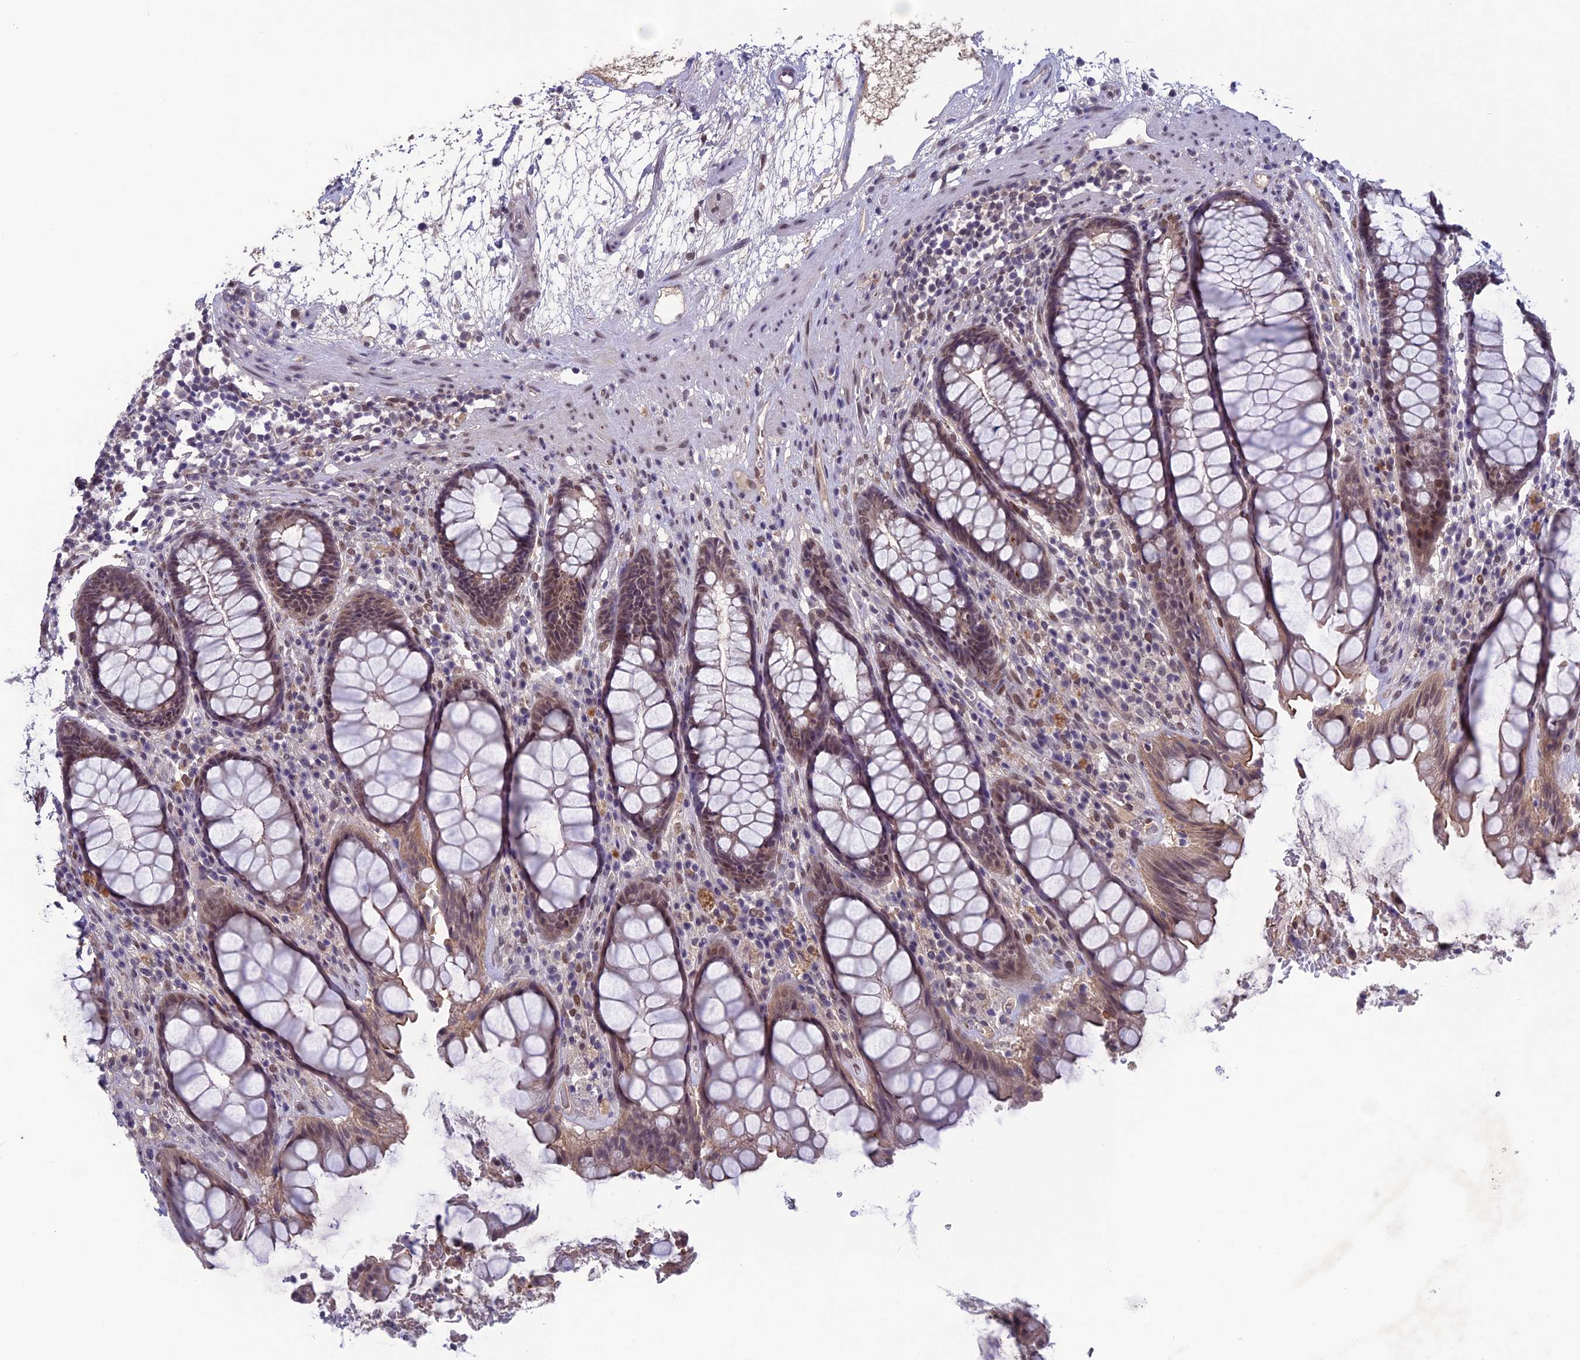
{"staining": {"intensity": "weak", "quantity": "25%-75%", "location": "cytoplasmic/membranous,nuclear"}, "tissue": "rectum", "cell_type": "Glandular cells", "image_type": "normal", "snomed": [{"axis": "morphology", "description": "Normal tissue, NOS"}, {"axis": "topography", "description": "Rectum"}], "caption": "About 25%-75% of glandular cells in normal rectum demonstrate weak cytoplasmic/membranous,nuclear protein positivity as visualized by brown immunohistochemical staining.", "gene": "FKBPL", "patient": {"sex": "male", "age": 64}}